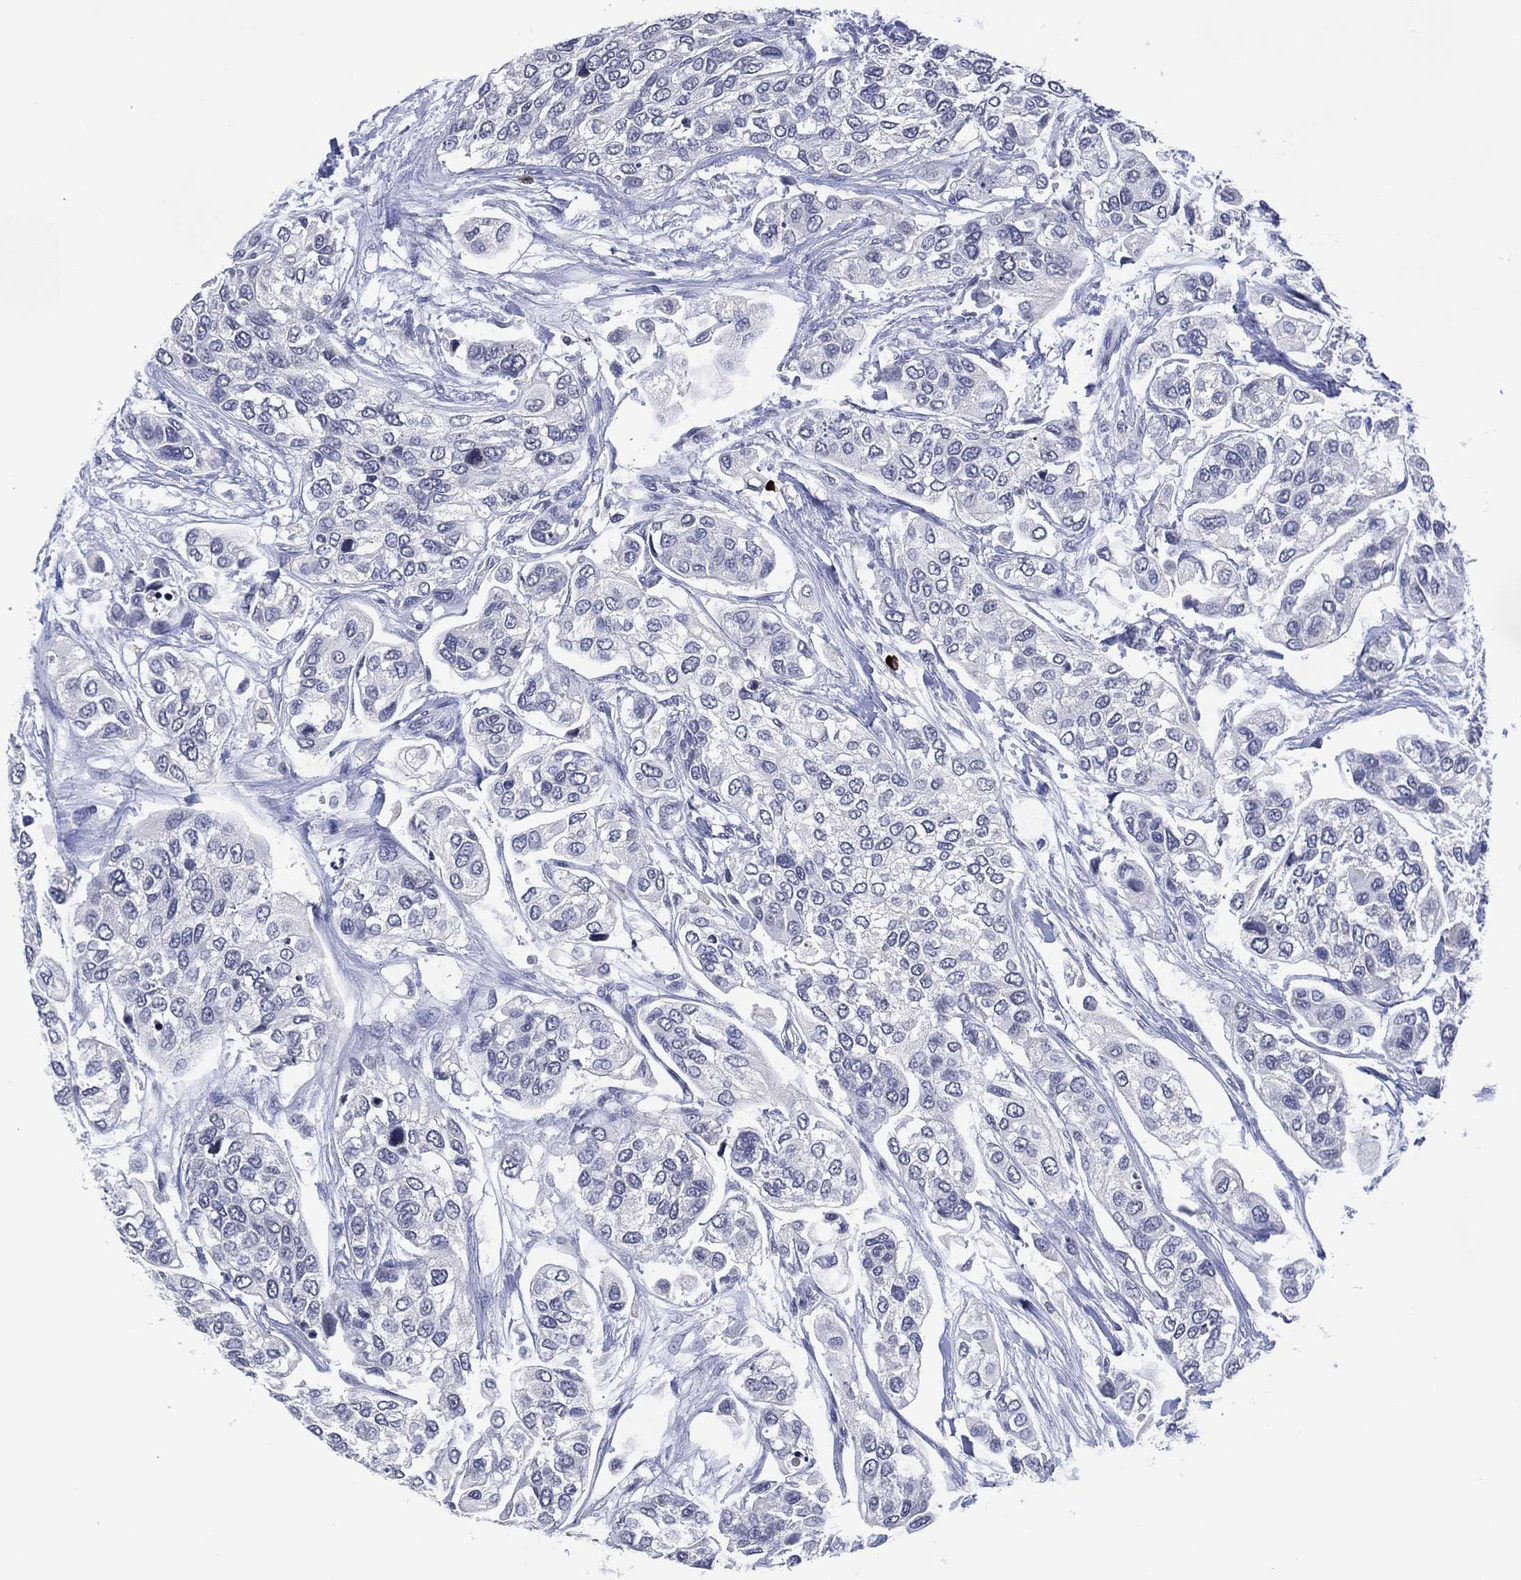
{"staining": {"intensity": "negative", "quantity": "none", "location": "none"}, "tissue": "urothelial cancer", "cell_type": "Tumor cells", "image_type": "cancer", "snomed": [{"axis": "morphology", "description": "Urothelial carcinoma, High grade"}, {"axis": "topography", "description": "Urinary bladder"}], "caption": "High magnification brightfield microscopy of urothelial carcinoma (high-grade) stained with DAB (3,3'-diaminobenzidine) (brown) and counterstained with hematoxylin (blue): tumor cells show no significant staining.", "gene": "USP26", "patient": {"sex": "male", "age": 77}}